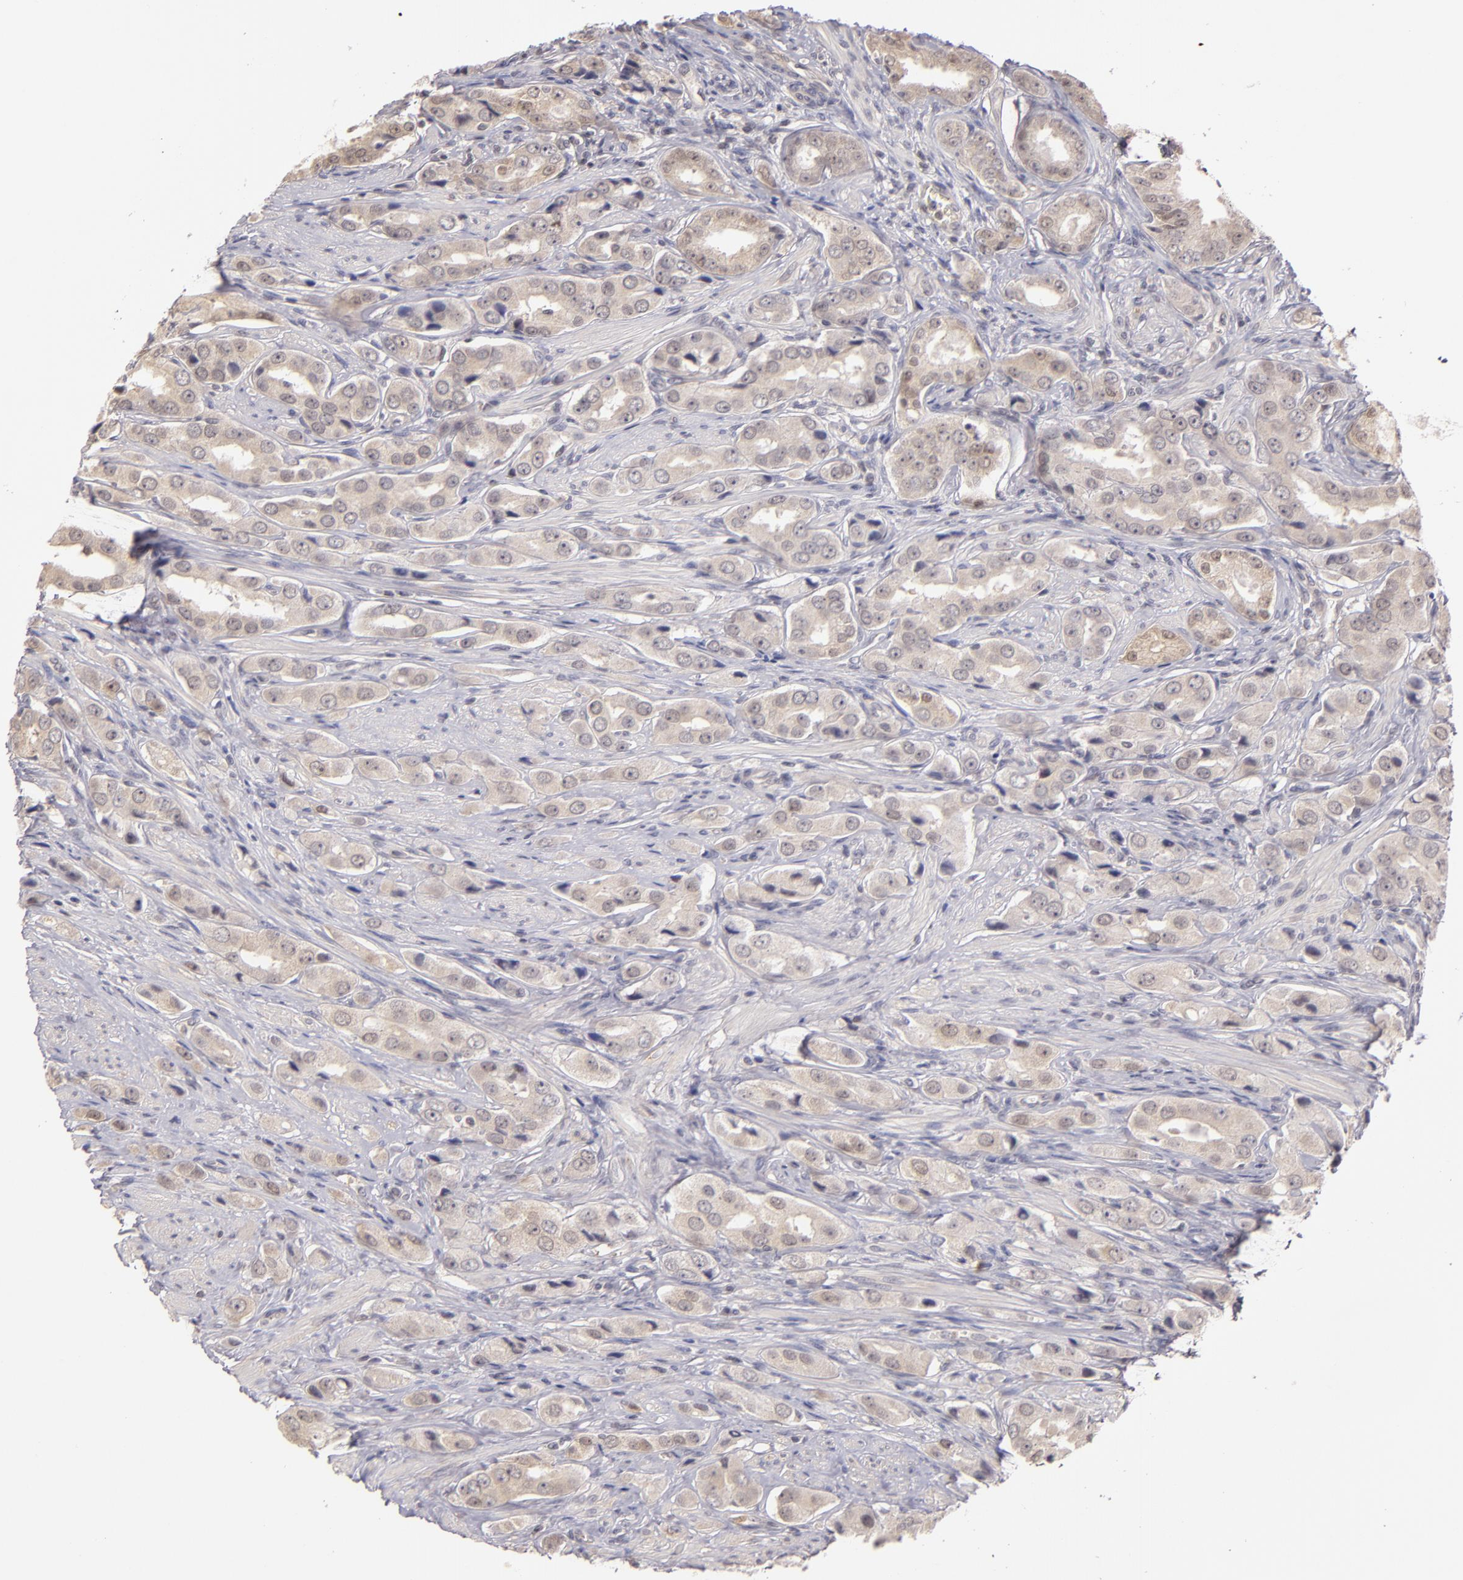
{"staining": {"intensity": "weak", "quantity": ">75%", "location": "cytoplasmic/membranous"}, "tissue": "prostate cancer", "cell_type": "Tumor cells", "image_type": "cancer", "snomed": [{"axis": "morphology", "description": "Adenocarcinoma, Medium grade"}, {"axis": "topography", "description": "Prostate"}], "caption": "Prostate cancer stained for a protein demonstrates weak cytoplasmic/membranous positivity in tumor cells. (DAB IHC with brightfield microscopy, high magnification).", "gene": "LRG1", "patient": {"sex": "male", "age": 53}}